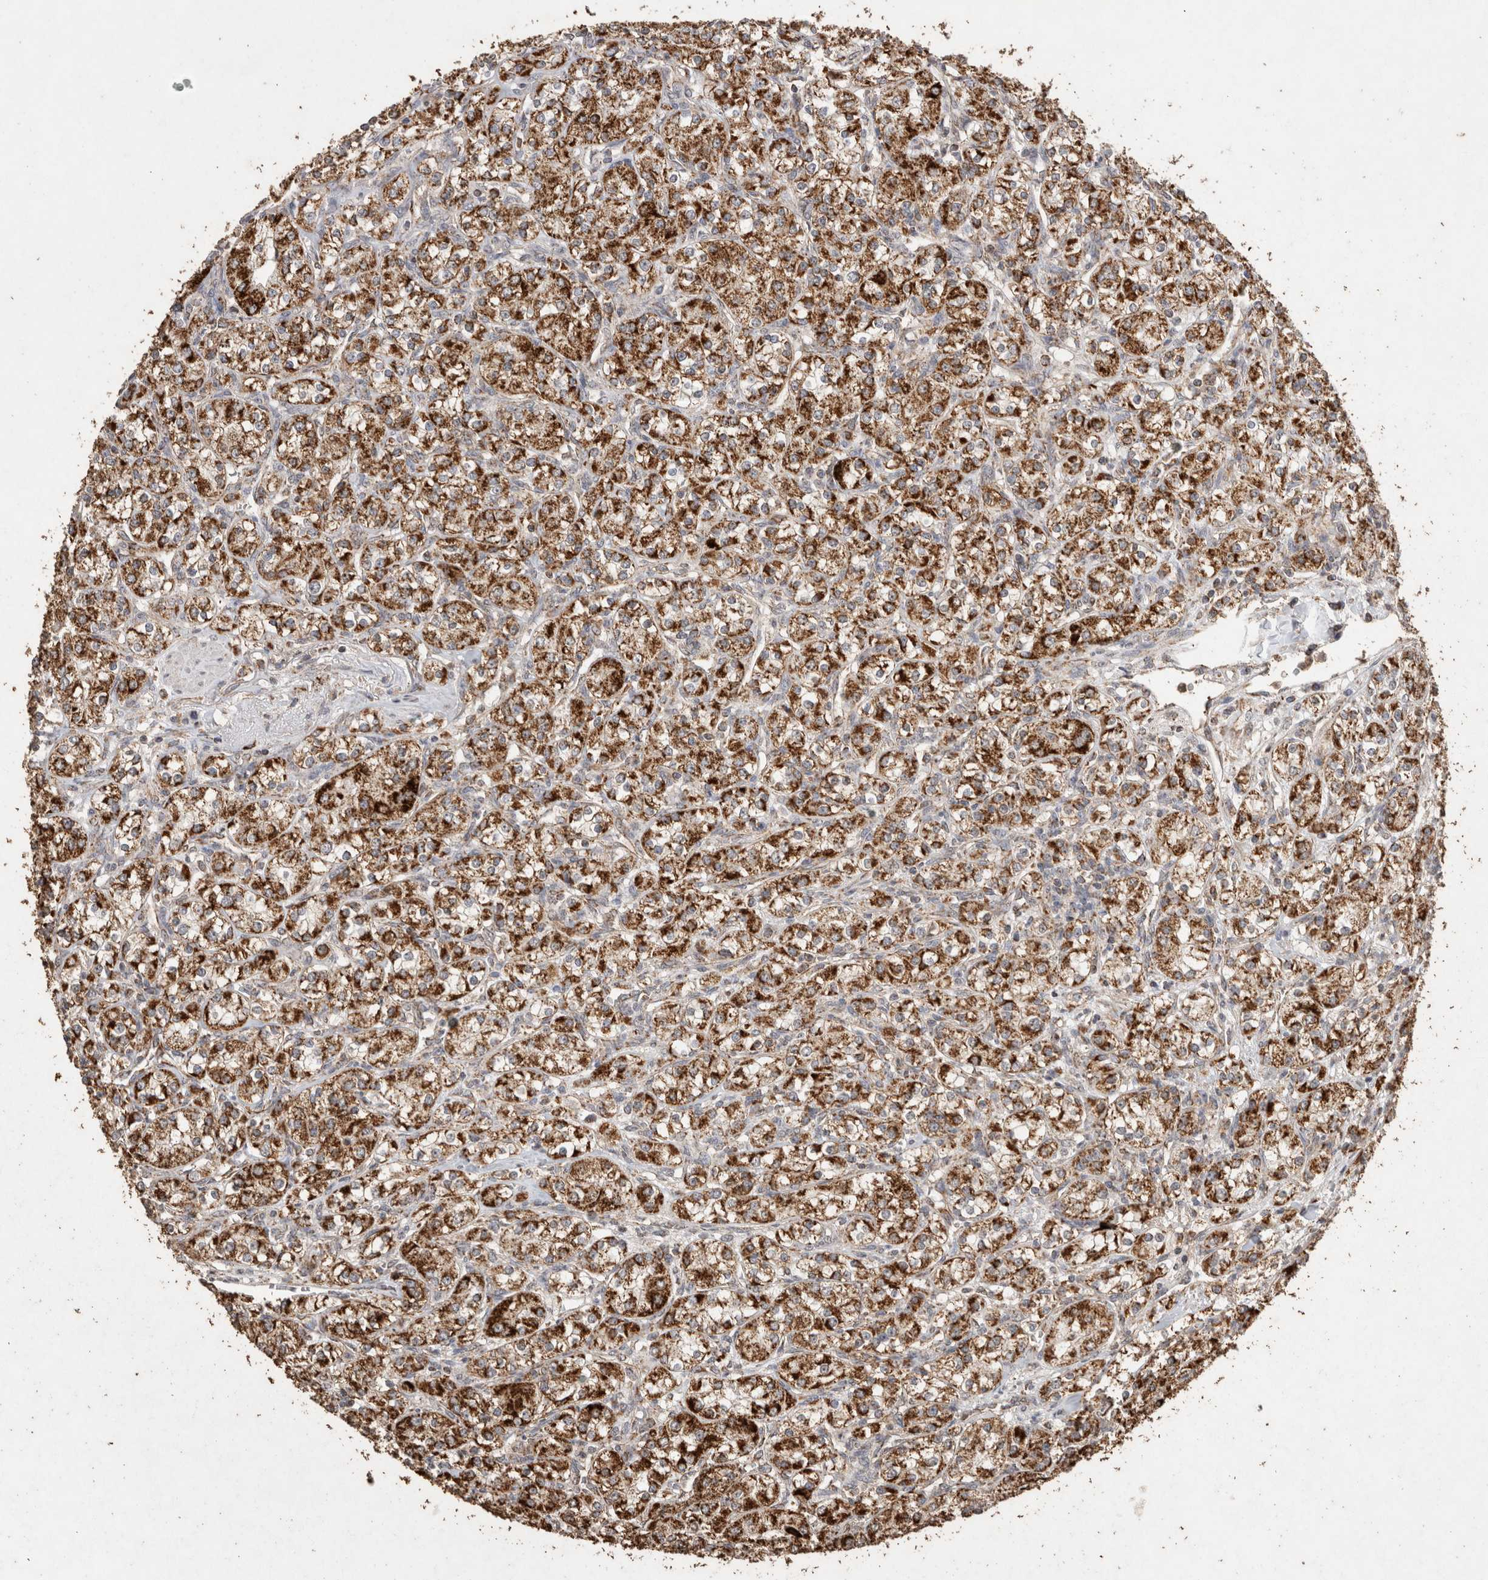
{"staining": {"intensity": "strong", "quantity": ">75%", "location": "cytoplasmic/membranous"}, "tissue": "renal cancer", "cell_type": "Tumor cells", "image_type": "cancer", "snomed": [{"axis": "morphology", "description": "Adenocarcinoma, NOS"}, {"axis": "topography", "description": "Kidney"}], "caption": "Protein positivity by immunohistochemistry (IHC) reveals strong cytoplasmic/membranous expression in approximately >75% of tumor cells in renal cancer (adenocarcinoma).", "gene": "ACADM", "patient": {"sex": "male", "age": 77}}